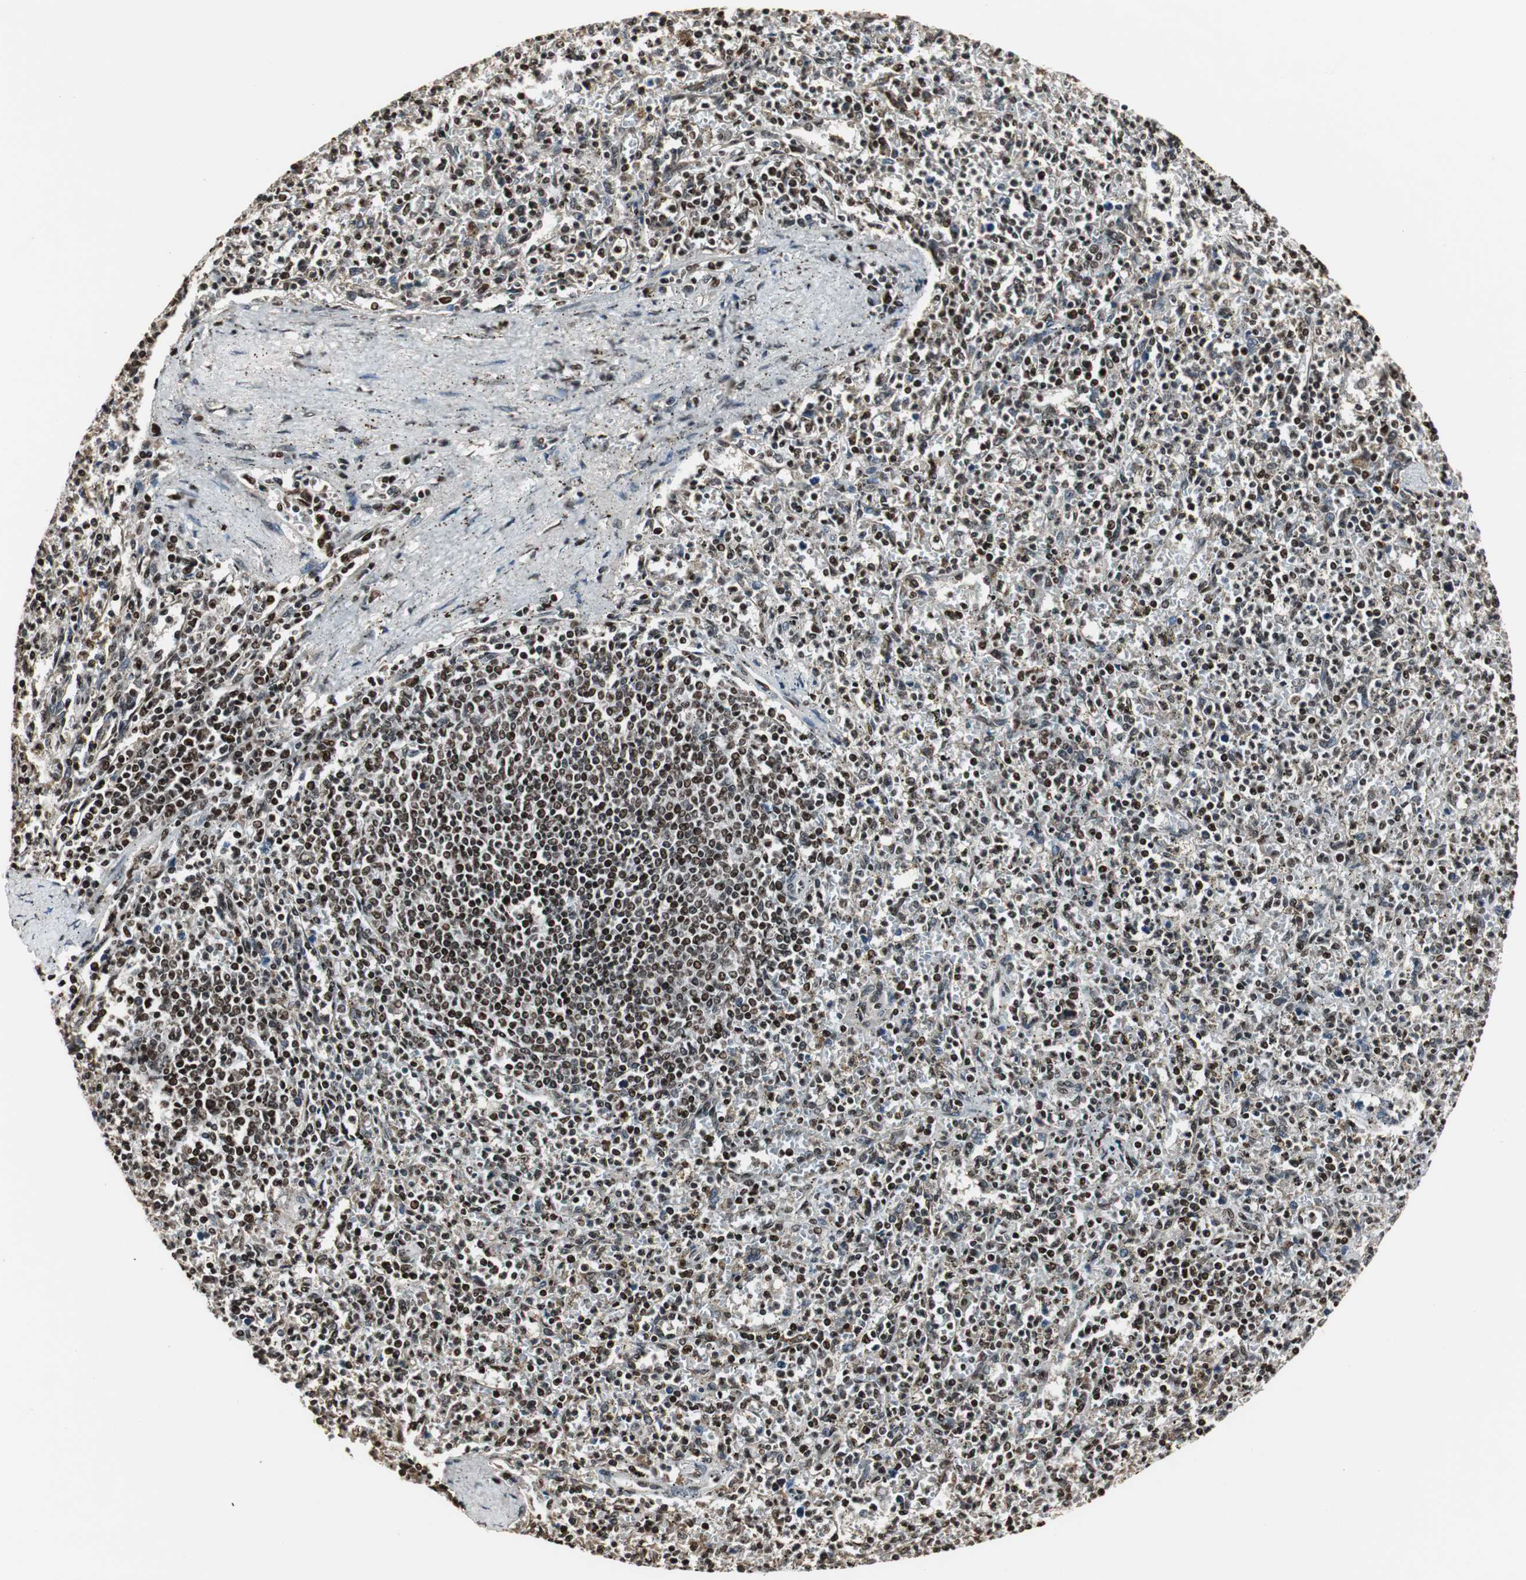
{"staining": {"intensity": "strong", "quantity": ">75%", "location": "nuclear"}, "tissue": "spleen", "cell_type": "Cells in red pulp", "image_type": "normal", "snomed": [{"axis": "morphology", "description": "Normal tissue, NOS"}, {"axis": "topography", "description": "Spleen"}], "caption": "High-magnification brightfield microscopy of unremarkable spleen stained with DAB (3,3'-diaminobenzidine) (brown) and counterstained with hematoxylin (blue). cells in red pulp exhibit strong nuclear positivity is seen in approximately>75% of cells. The staining is performed using DAB (3,3'-diaminobenzidine) brown chromogen to label protein expression. The nuclei are counter-stained blue using hematoxylin.", "gene": "PARN", "patient": {"sex": "male", "age": 72}}